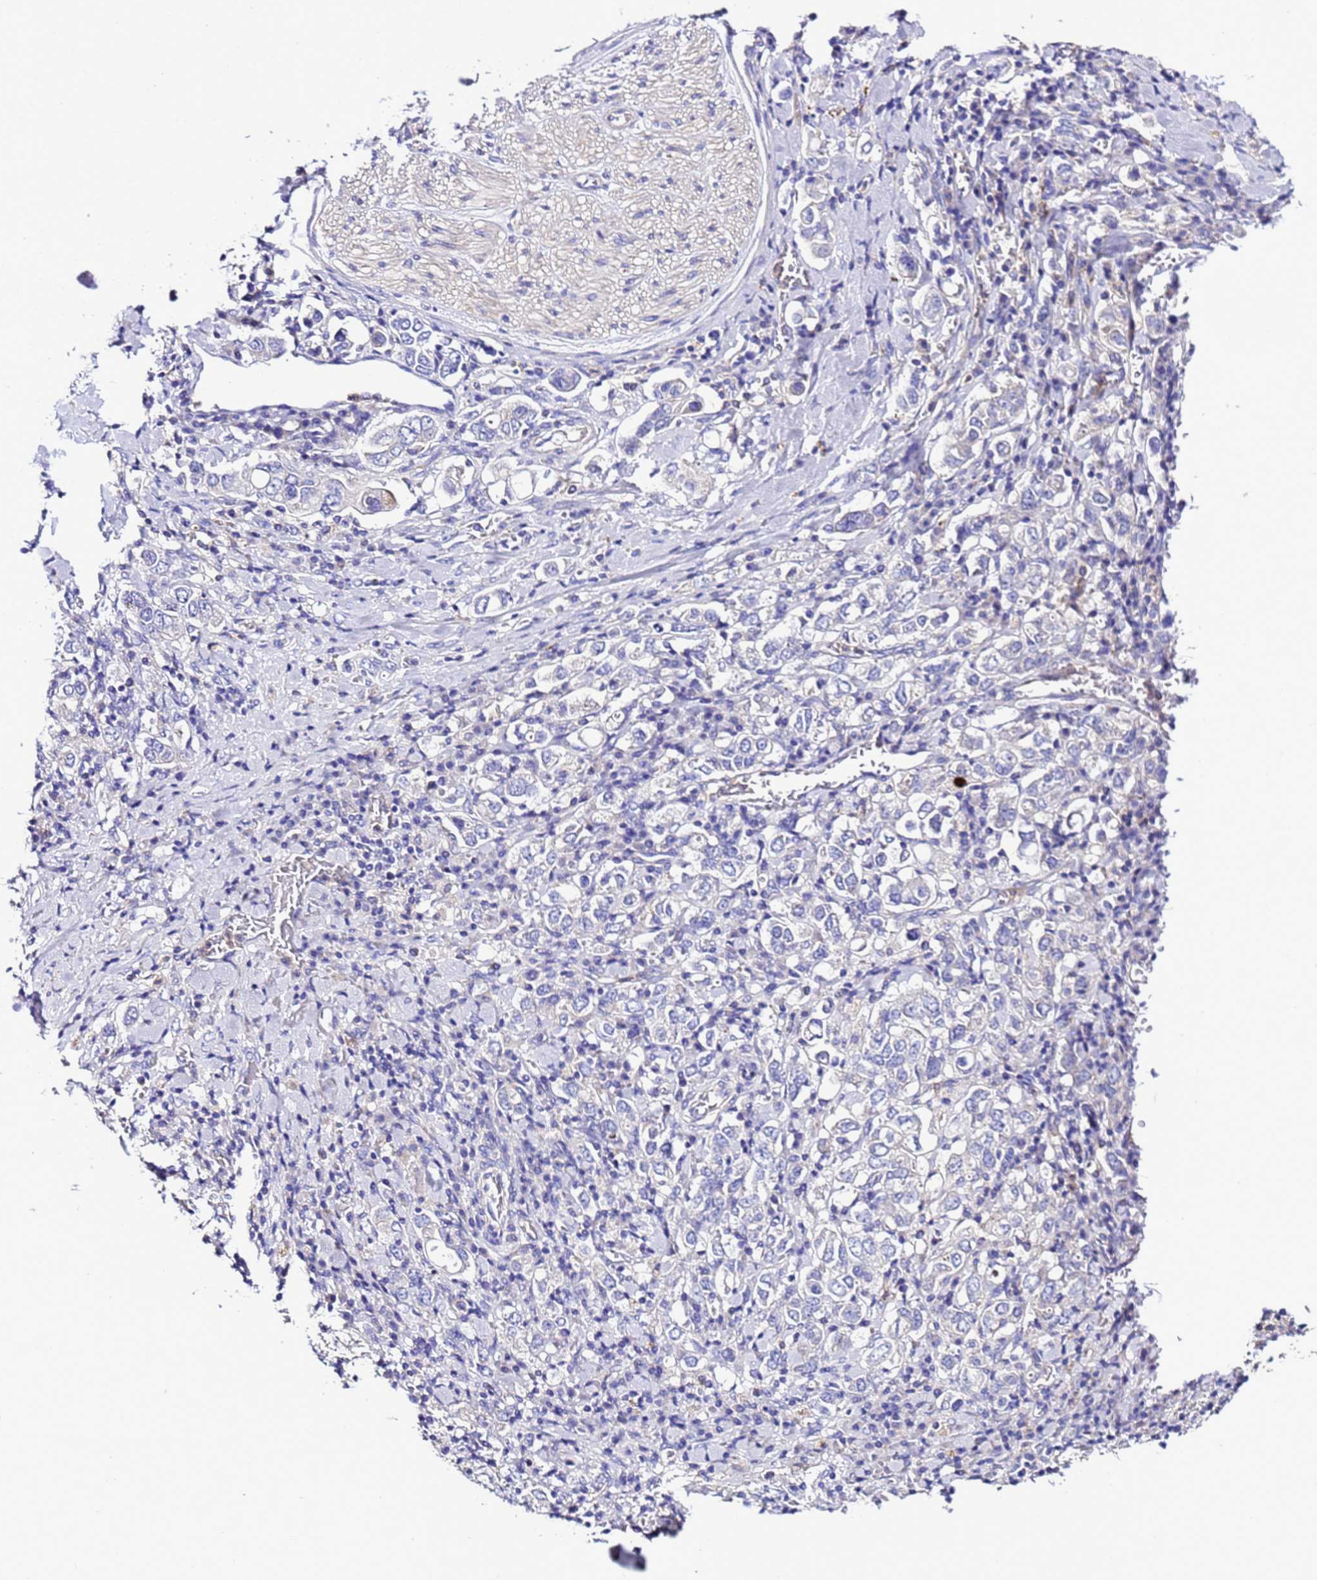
{"staining": {"intensity": "negative", "quantity": "none", "location": "none"}, "tissue": "stomach cancer", "cell_type": "Tumor cells", "image_type": "cancer", "snomed": [{"axis": "morphology", "description": "Adenocarcinoma, NOS"}, {"axis": "topography", "description": "Stomach, upper"}], "caption": "DAB immunohistochemical staining of adenocarcinoma (stomach) displays no significant staining in tumor cells.", "gene": "KICS2", "patient": {"sex": "male", "age": 62}}